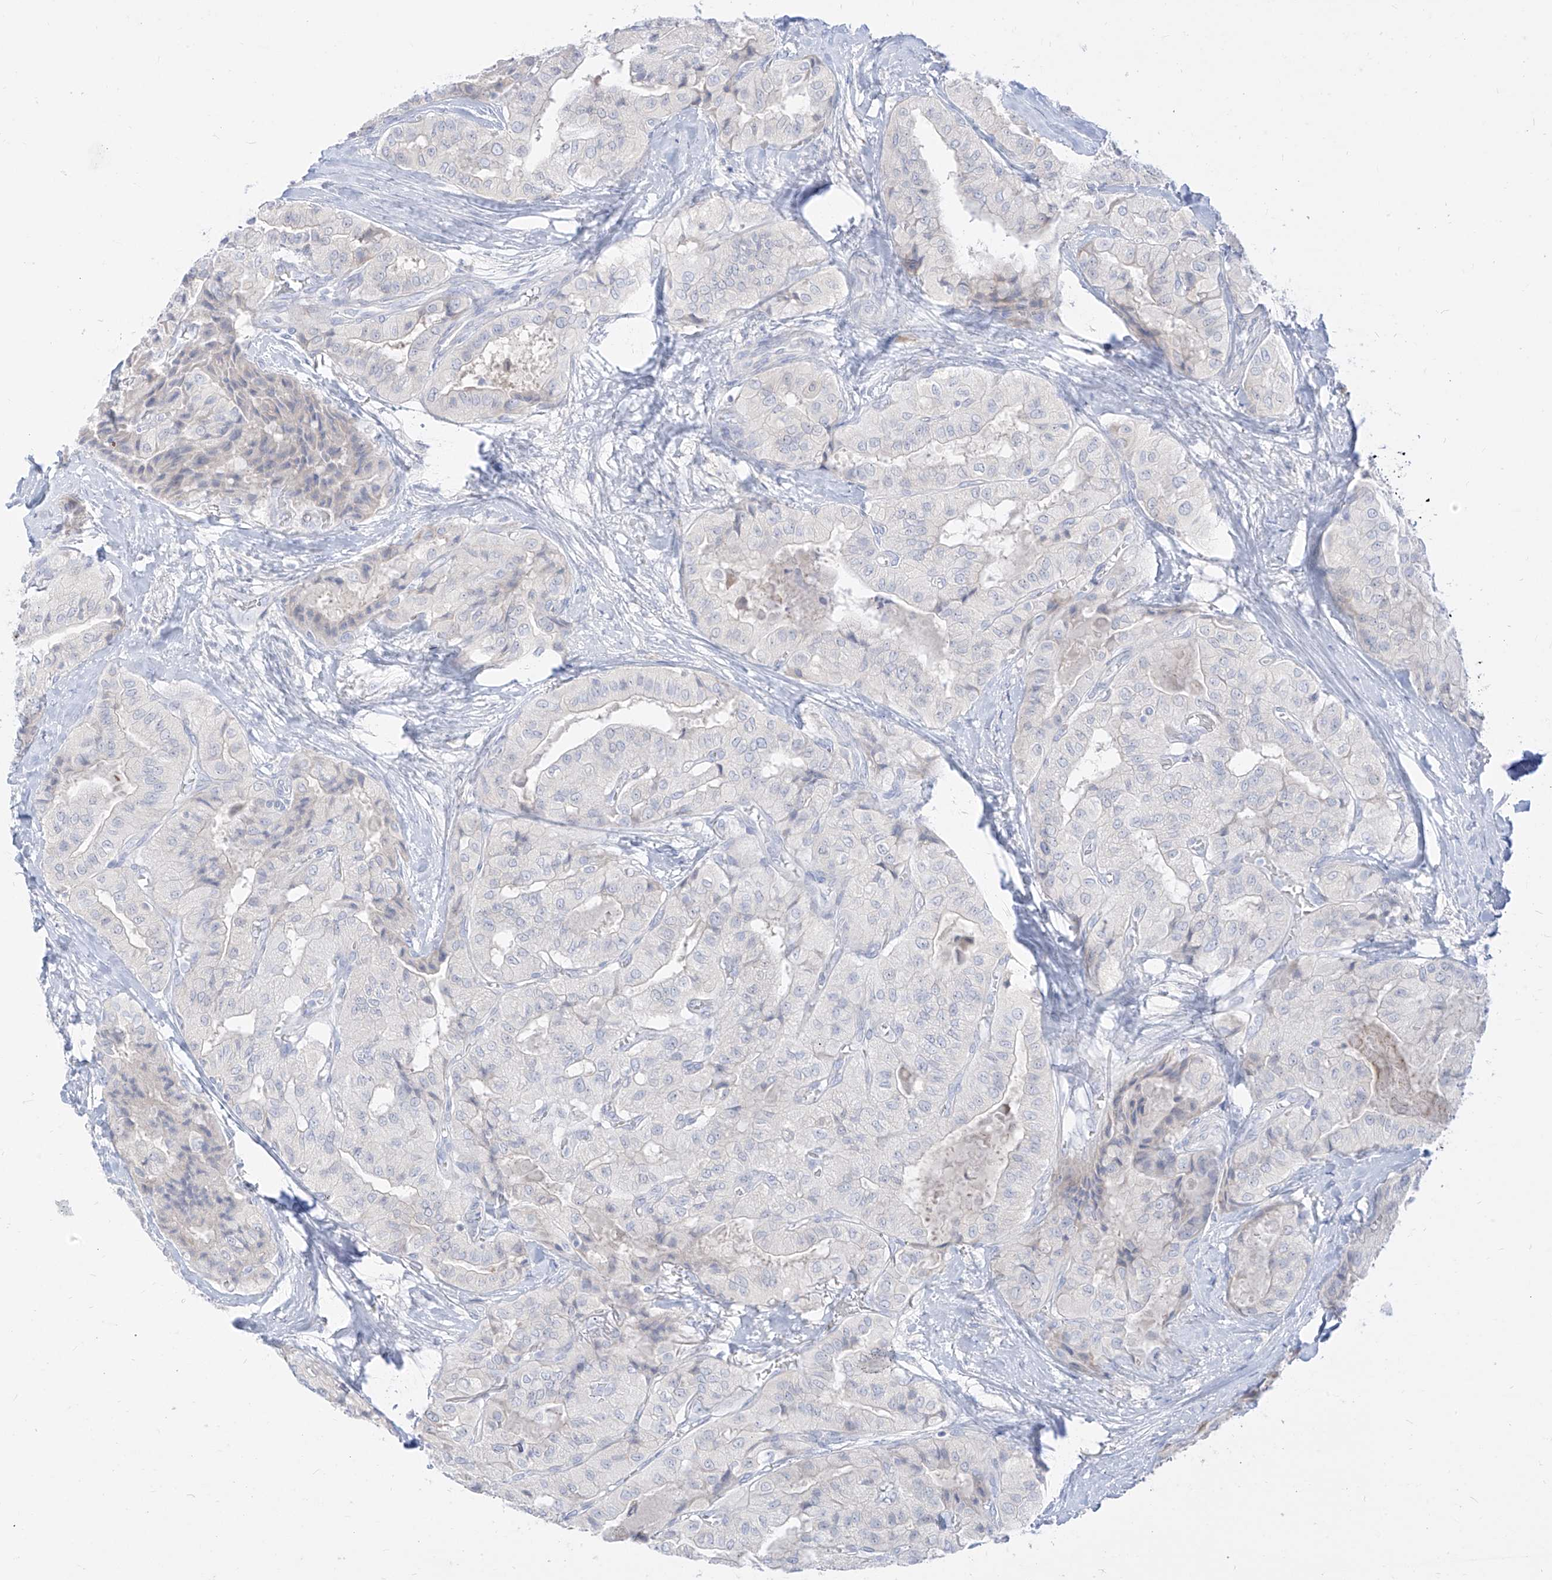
{"staining": {"intensity": "negative", "quantity": "none", "location": "none"}, "tissue": "thyroid cancer", "cell_type": "Tumor cells", "image_type": "cancer", "snomed": [{"axis": "morphology", "description": "Papillary adenocarcinoma, NOS"}, {"axis": "topography", "description": "Thyroid gland"}], "caption": "Protein analysis of thyroid cancer (papillary adenocarcinoma) demonstrates no significant positivity in tumor cells. (Stains: DAB (3,3'-diaminobenzidine) immunohistochemistry (IHC) with hematoxylin counter stain, Microscopy: brightfield microscopy at high magnification).", "gene": "SYTL3", "patient": {"sex": "female", "age": 59}}